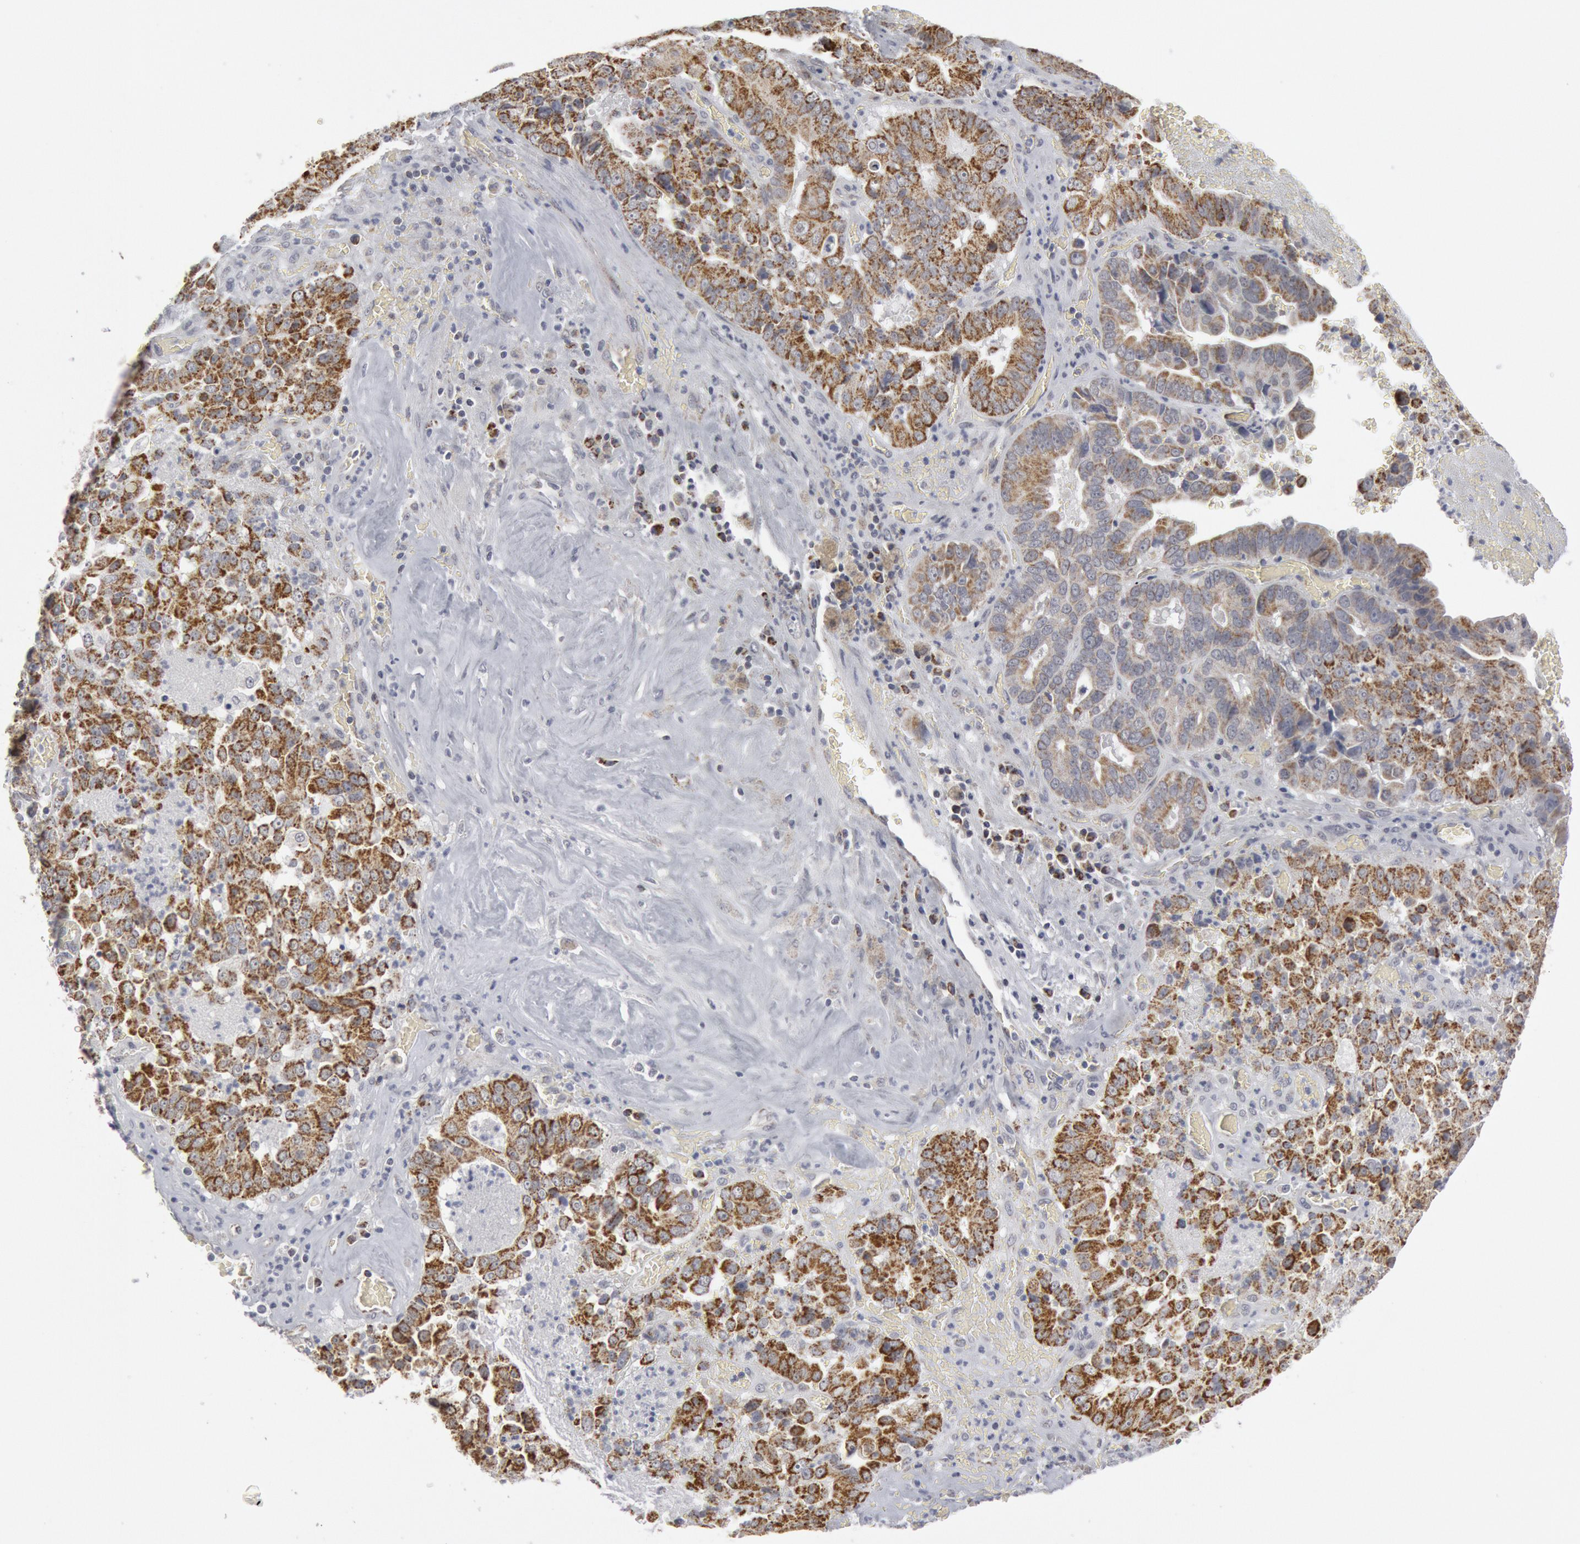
{"staining": {"intensity": "moderate", "quantity": "25%-75%", "location": "cytoplasmic/membranous"}, "tissue": "liver cancer", "cell_type": "Tumor cells", "image_type": "cancer", "snomed": [{"axis": "morphology", "description": "Cholangiocarcinoma"}, {"axis": "topography", "description": "Liver"}], "caption": "A brown stain shows moderate cytoplasmic/membranous staining of a protein in liver cholangiocarcinoma tumor cells.", "gene": "CASP9", "patient": {"sex": "female", "age": 79}}